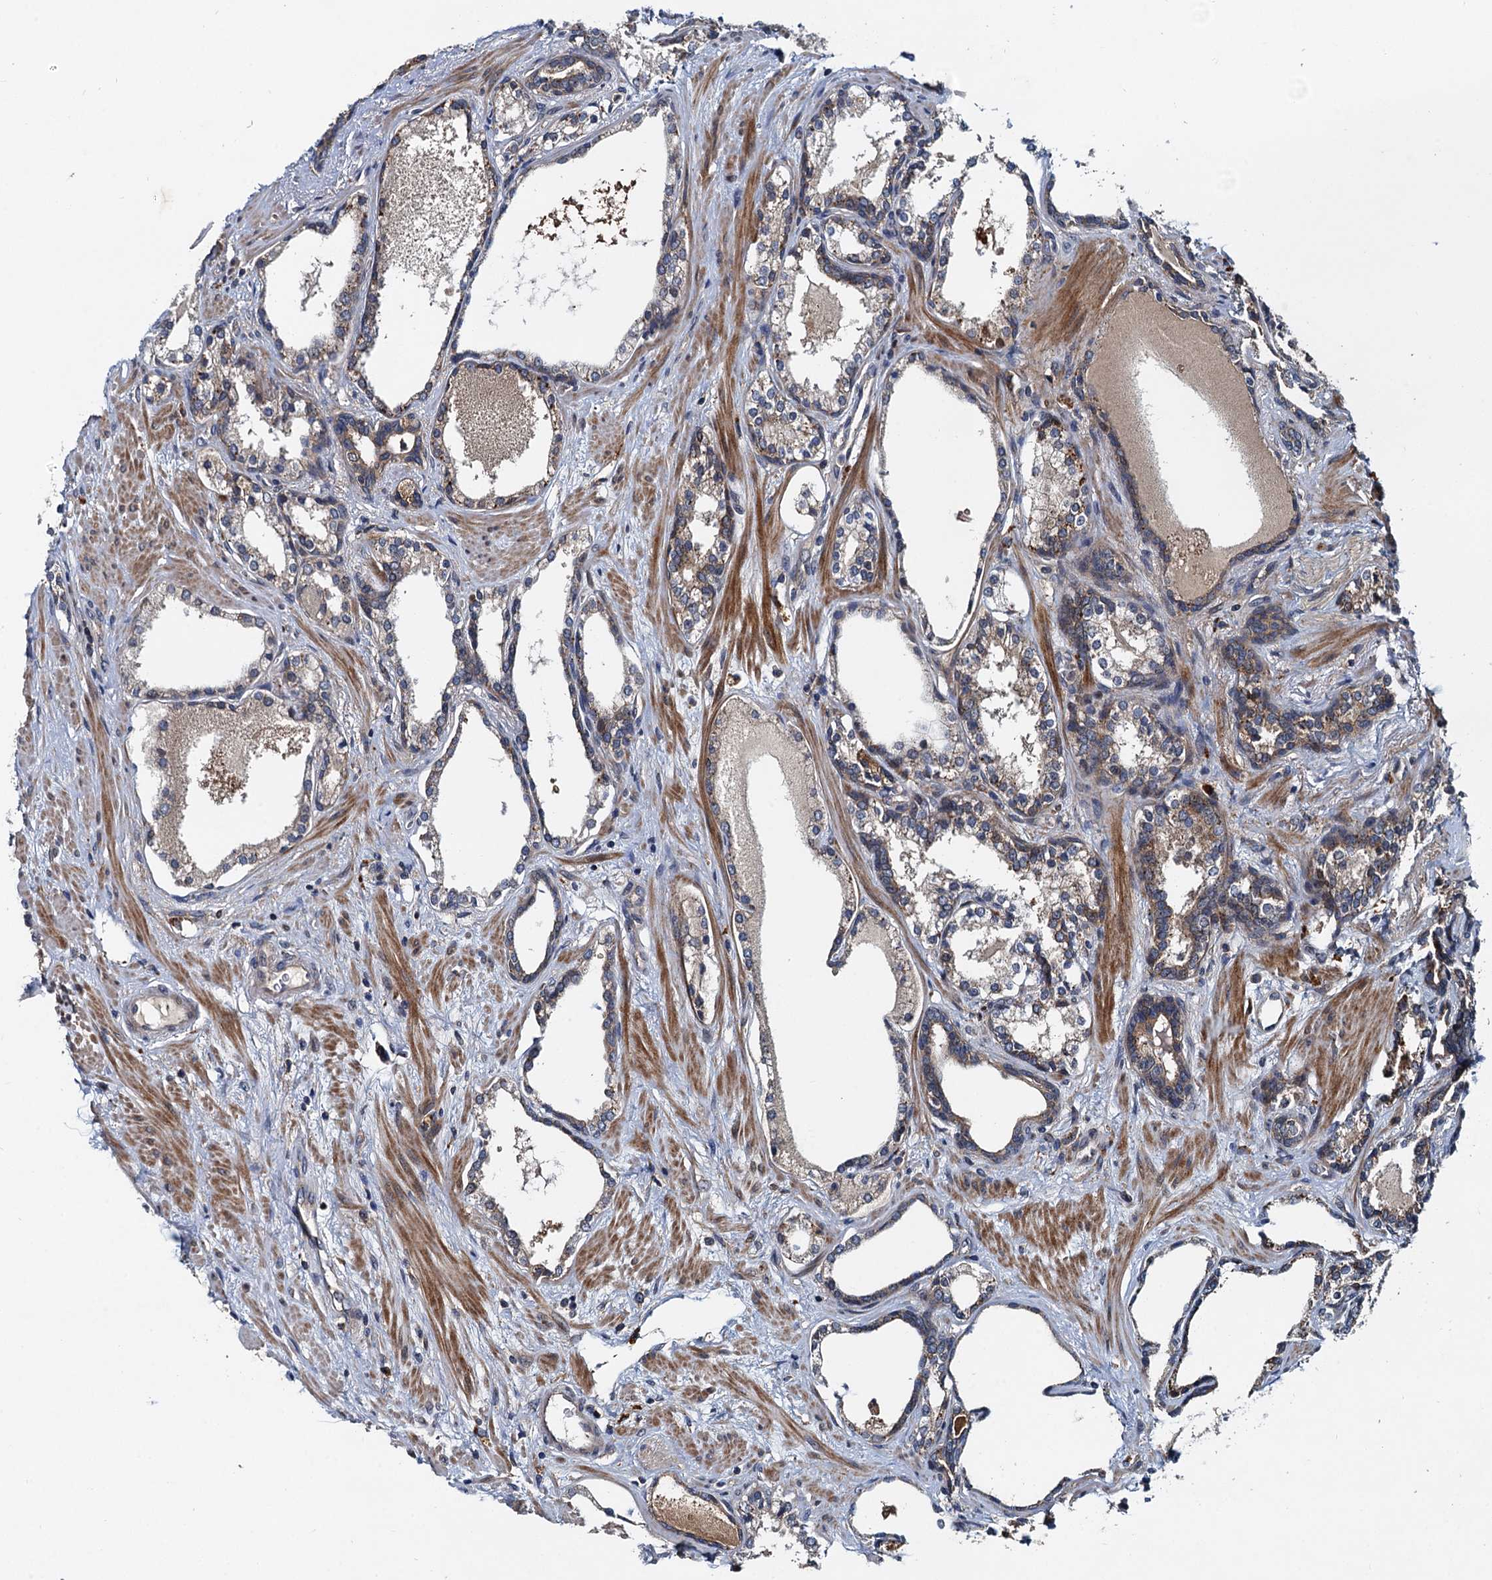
{"staining": {"intensity": "moderate", "quantity": "<25%", "location": "cytoplasmic/membranous"}, "tissue": "prostate cancer", "cell_type": "Tumor cells", "image_type": "cancer", "snomed": [{"axis": "morphology", "description": "Adenocarcinoma, High grade"}, {"axis": "topography", "description": "Prostate"}], "caption": "A histopathology image showing moderate cytoplasmic/membranous positivity in approximately <25% of tumor cells in prostate cancer (high-grade adenocarcinoma), as visualized by brown immunohistochemical staining.", "gene": "EFL1", "patient": {"sex": "male", "age": 58}}